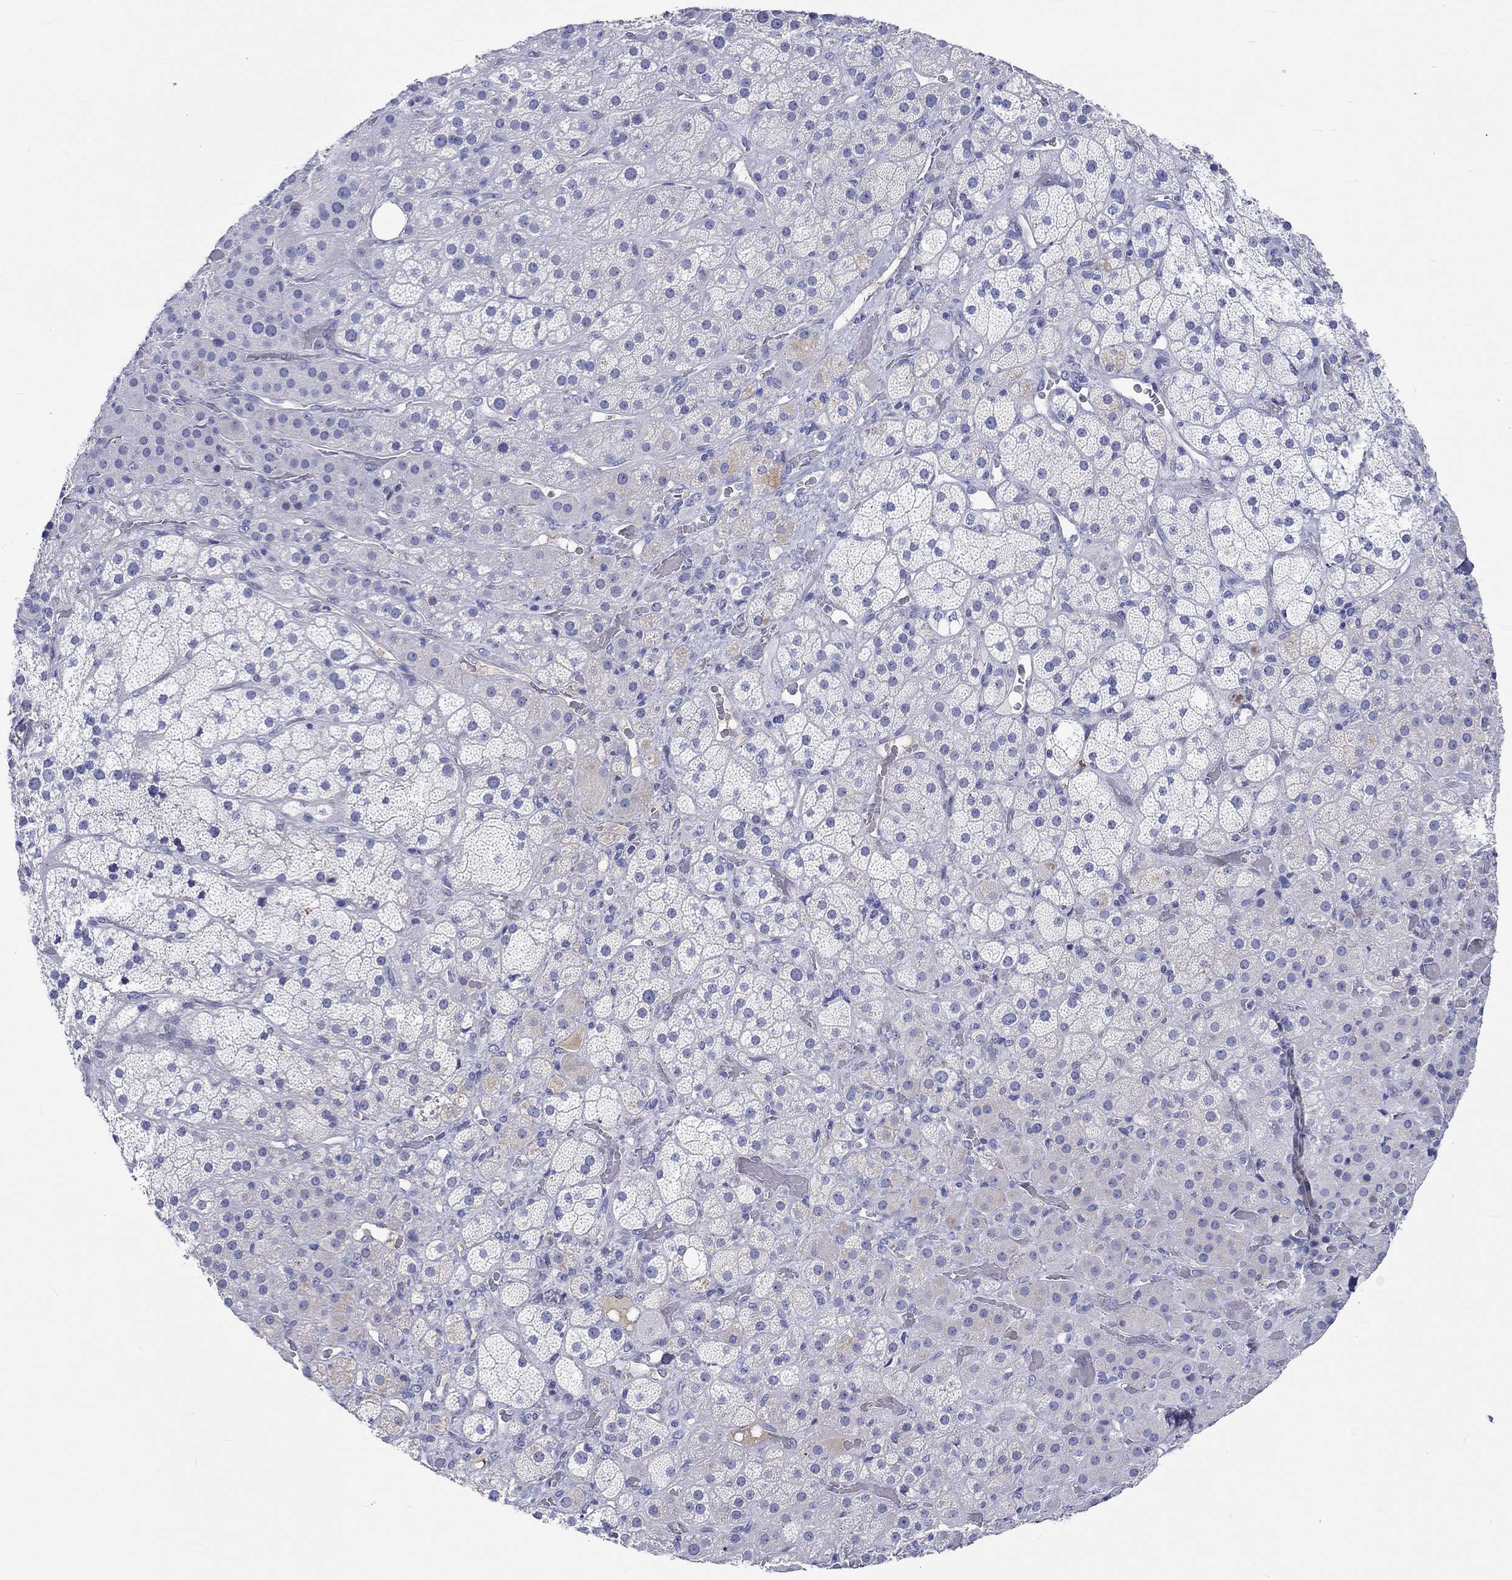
{"staining": {"intensity": "negative", "quantity": "none", "location": "none"}, "tissue": "adrenal gland", "cell_type": "Glandular cells", "image_type": "normal", "snomed": [{"axis": "morphology", "description": "Normal tissue, NOS"}, {"axis": "topography", "description": "Adrenal gland"}], "caption": "Immunohistochemistry (IHC) histopathology image of benign adrenal gland: adrenal gland stained with DAB (3,3'-diaminobenzidine) exhibits no significant protein expression in glandular cells.", "gene": "CDY1B", "patient": {"sex": "male", "age": 57}}